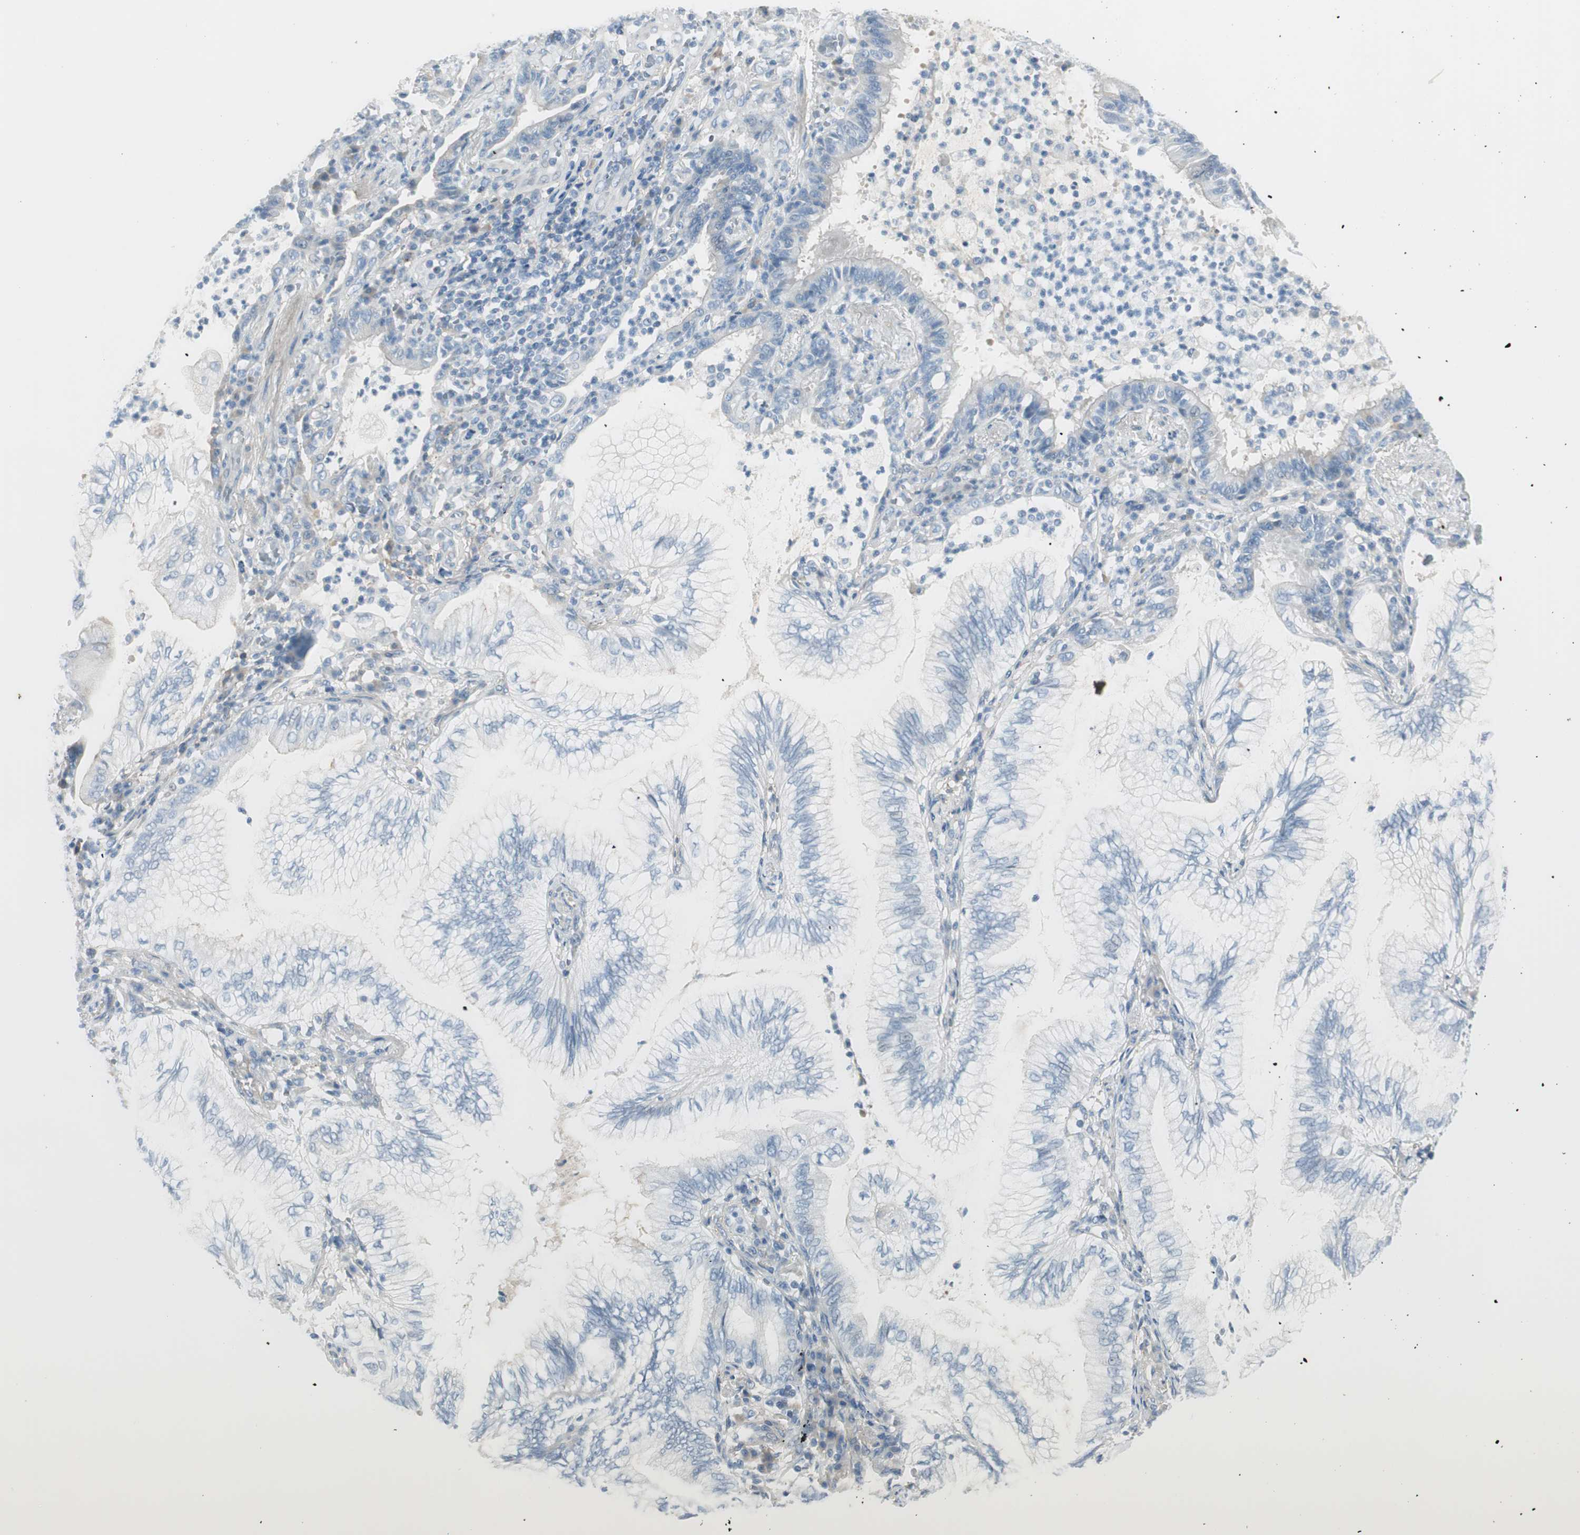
{"staining": {"intensity": "negative", "quantity": "none", "location": "none"}, "tissue": "lung cancer", "cell_type": "Tumor cells", "image_type": "cancer", "snomed": [{"axis": "morphology", "description": "Normal tissue, NOS"}, {"axis": "morphology", "description": "Adenocarcinoma, NOS"}, {"axis": "topography", "description": "Bronchus"}, {"axis": "topography", "description": "Lung"}], "caption": "IHC histopathology image of lung adenocarcinoma stained for a protein (brown), which demonstrates no positivity in tumor cells.", "gene": "CACNA2D1", "patient": {"sex": "female", "age": 70}}